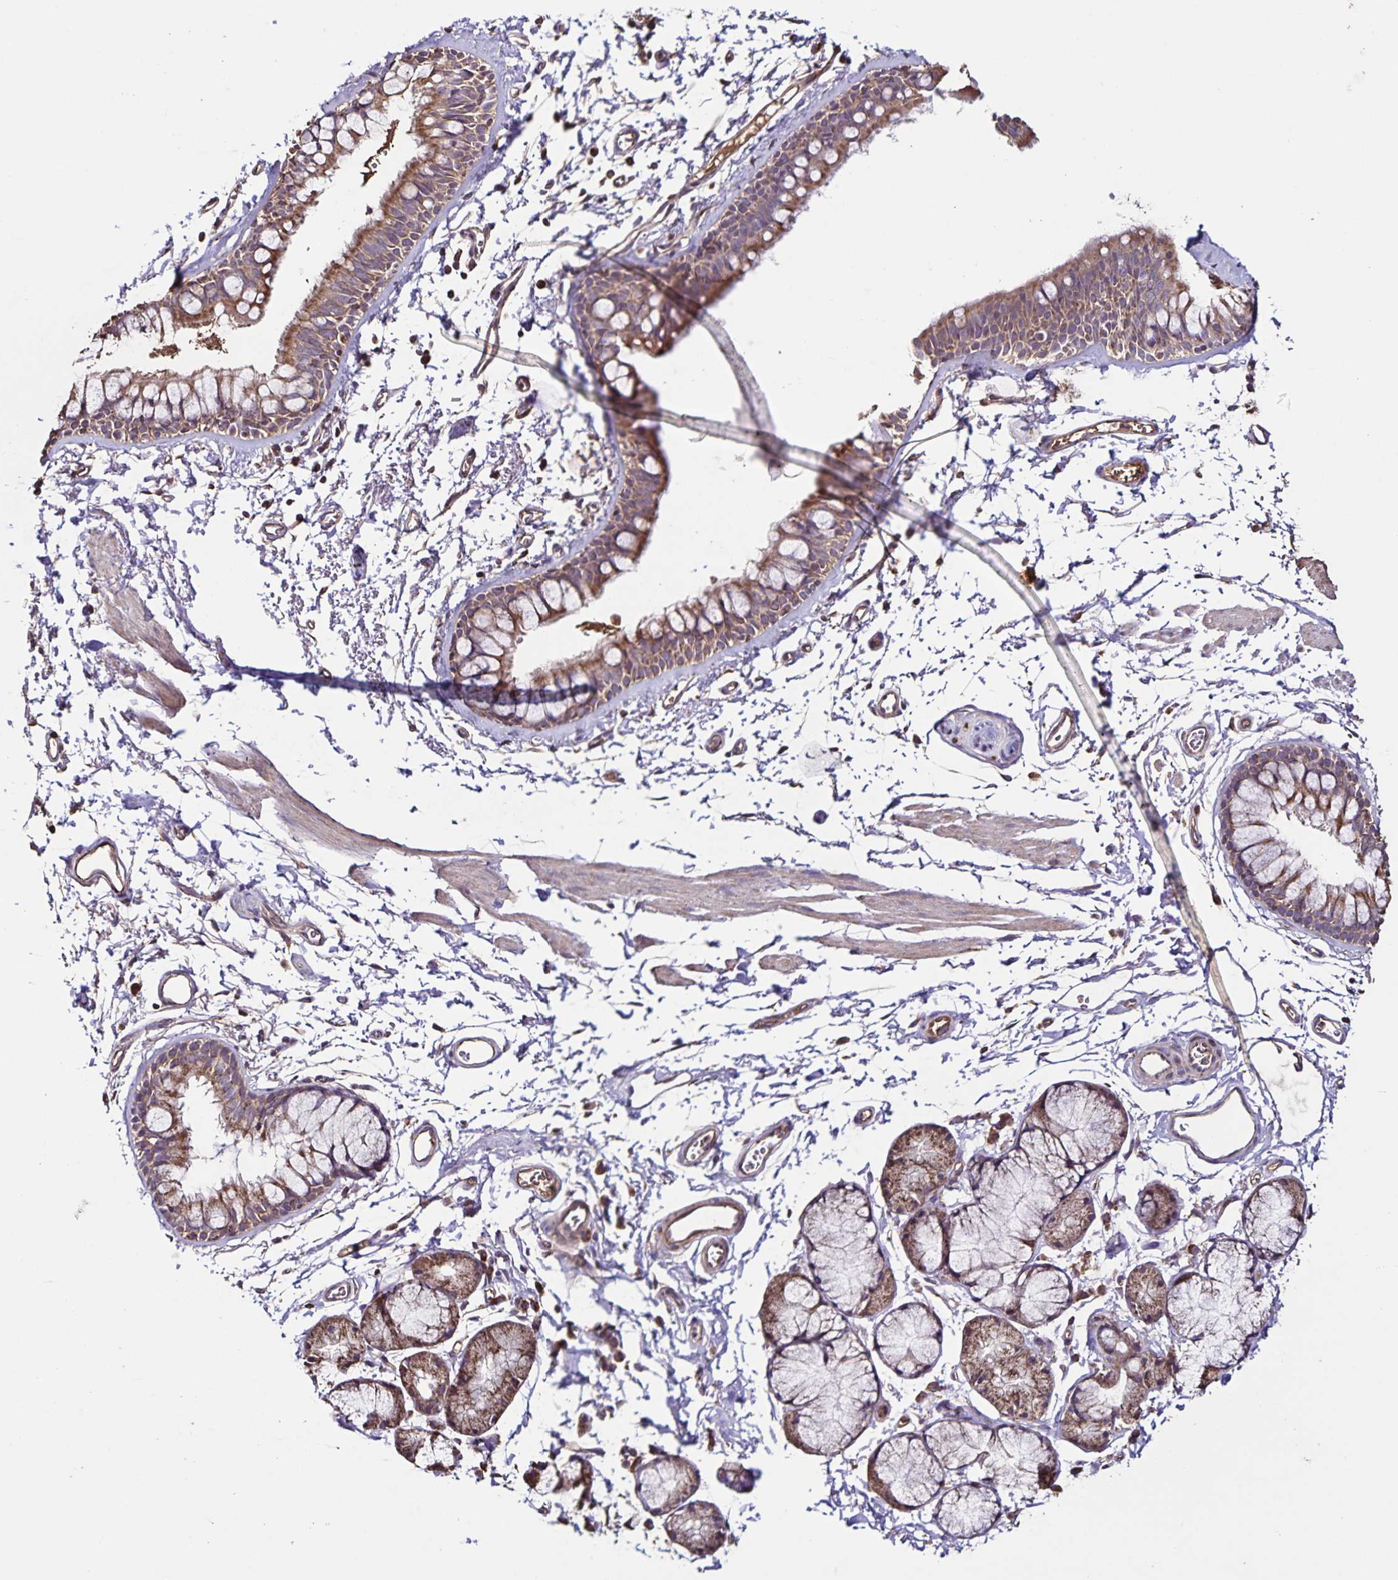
{"staining": {"intensity": "moderate", "quantity": ">75%", "location": "cytoplasmic/membranous"}, "tissue": "bronchus", "cell_type": "Respiratory epithelial cells", "image_type": "normal", "snomed": [{"axis": "morphology", "description": "Normal tissue, NOS"}, {"axis": "topography", "description": "Cartilage tissue"}, {"axis": "topography", "description": "Bronchus"}], "caption": "This is a photomicrograph of immunohistochemistry (IHC) staining of benign bronchus, which shows moderate expression in the cytoplasmic/membranous of respiratory epithelial cells.", "gene": "MAN1A1", "patient": {"sex": "female", "age": 79}}